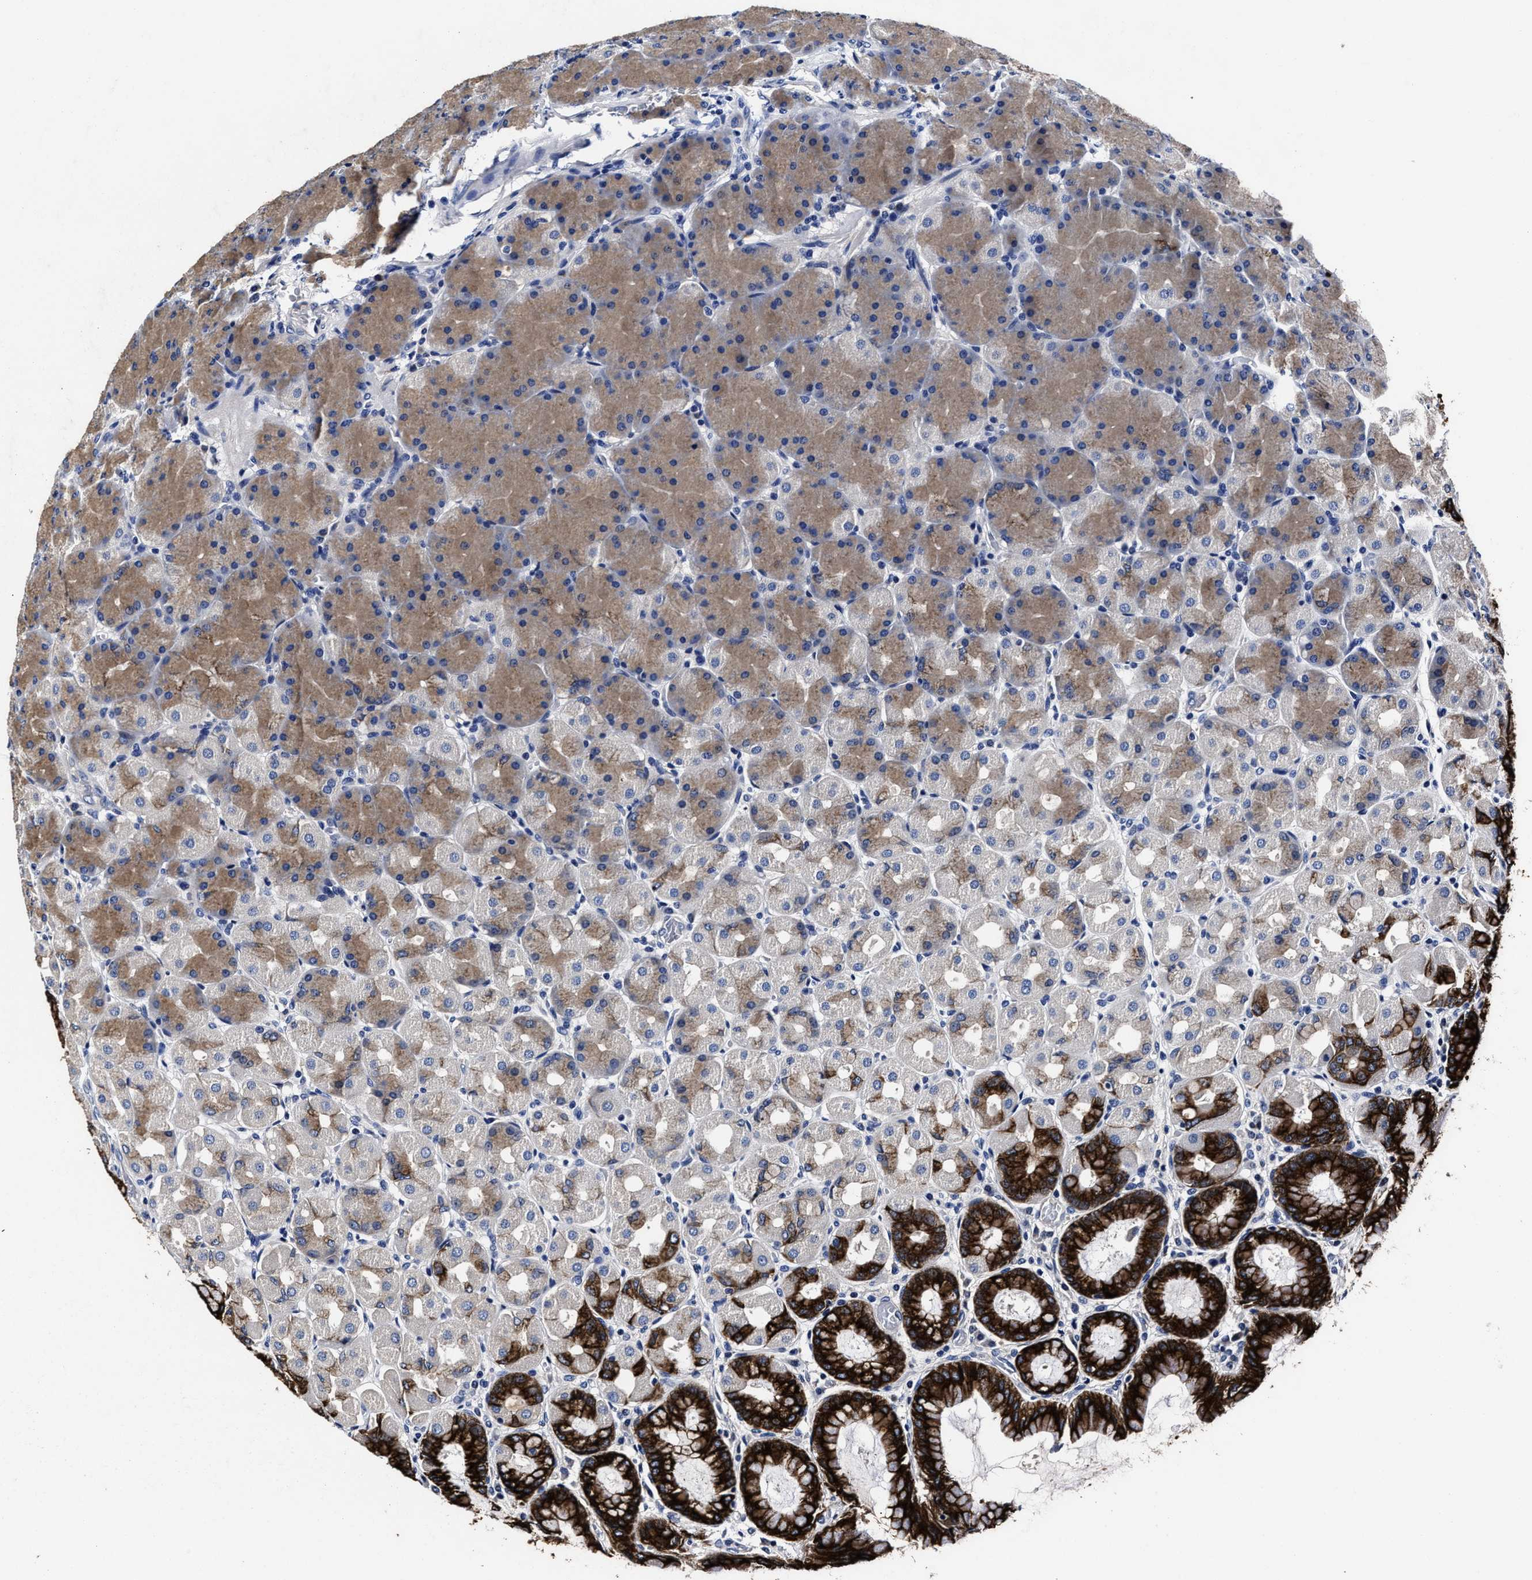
{"staining": {"intensity": "strong", "quantity": "25%-75%", "location": "cytoplasmic/membranous"}, "tissue": "stomach", "cell_type": "Glandular cells", "image_type": "normal", "snomed": [{"axis": "morphology", "description": "Normal tissue, NOS"}, {"axis": "topography", "description": "Stomach, upper"}], "caption": "A micrograph of stomach stained for a protein displays strong cytoplasmic/membranous brown staining in glandular cells. The staining was performed using DAB (3,3'-diaminobenzidine), with brown indicating positive protein expression. Nuclei are stained blue with hematoxylin.", "gene": "OLFML2A", "patient": {"sex": "female", "age": 56}}